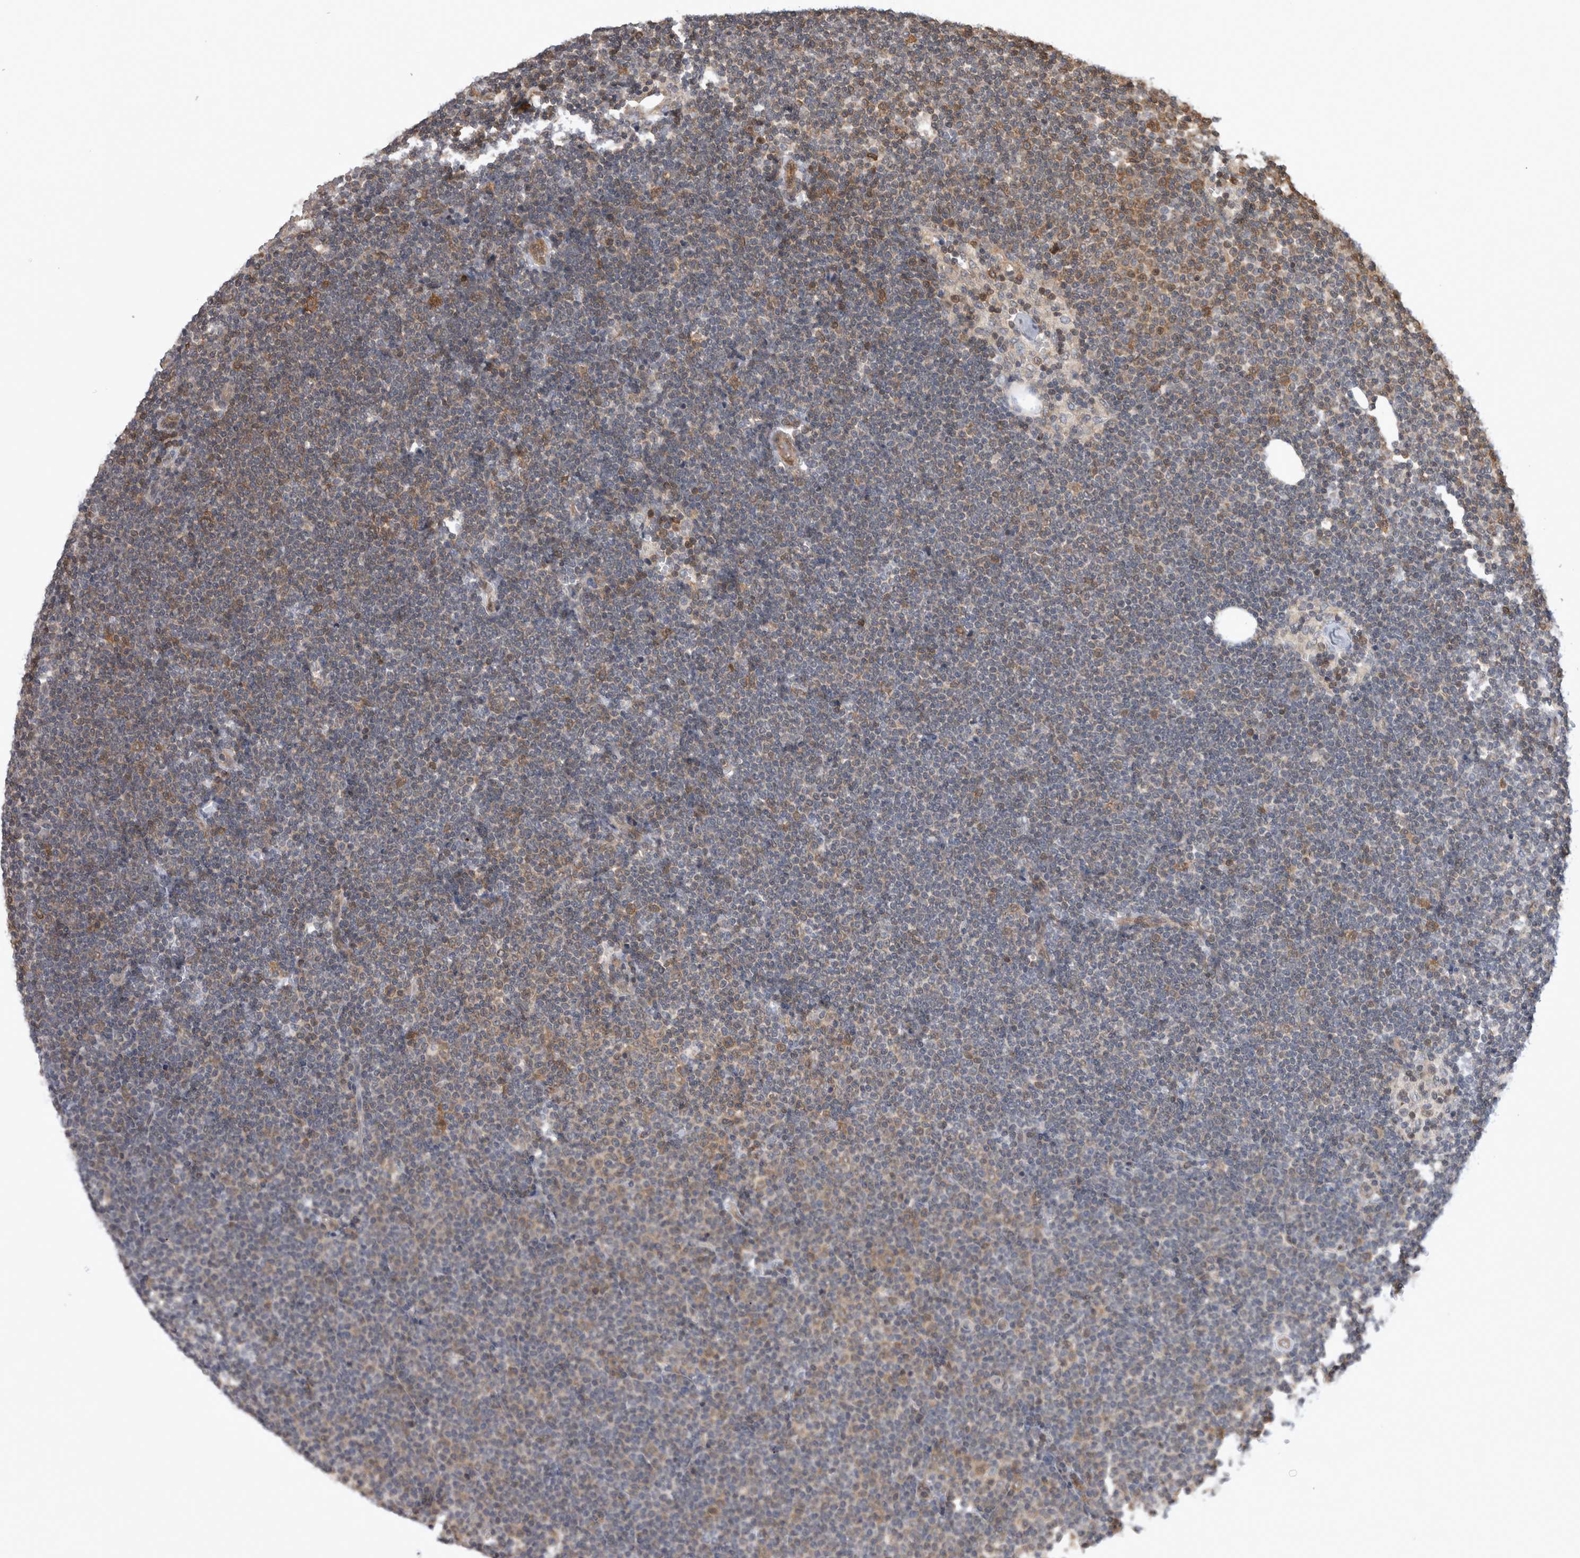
{"staining": {"intensity": "moderate", "quantity": "<25%", "location": "cytoplasmic/membranous"}, "tissue": "lymphoma", "cell_type": "Tumor cells", "image_type": "cancer", "snomed": [{"axis": "morphology", "description": "Malignant lymphoma, non-Hodgkin's type, Low grade"}, {"axis": "topography", "description": "Lymph node"}], "caption": "A high-resolution photomicrograph shows immunohistochemistry staining of low-grade malignant lymphoma, non-Hodgkin's type, which exhibits moderate cytoplasmic/membranous staining in about <25% of tumor cells.", "gene": "ASTN2", "patient": {"sex": "female", "age": 53}}